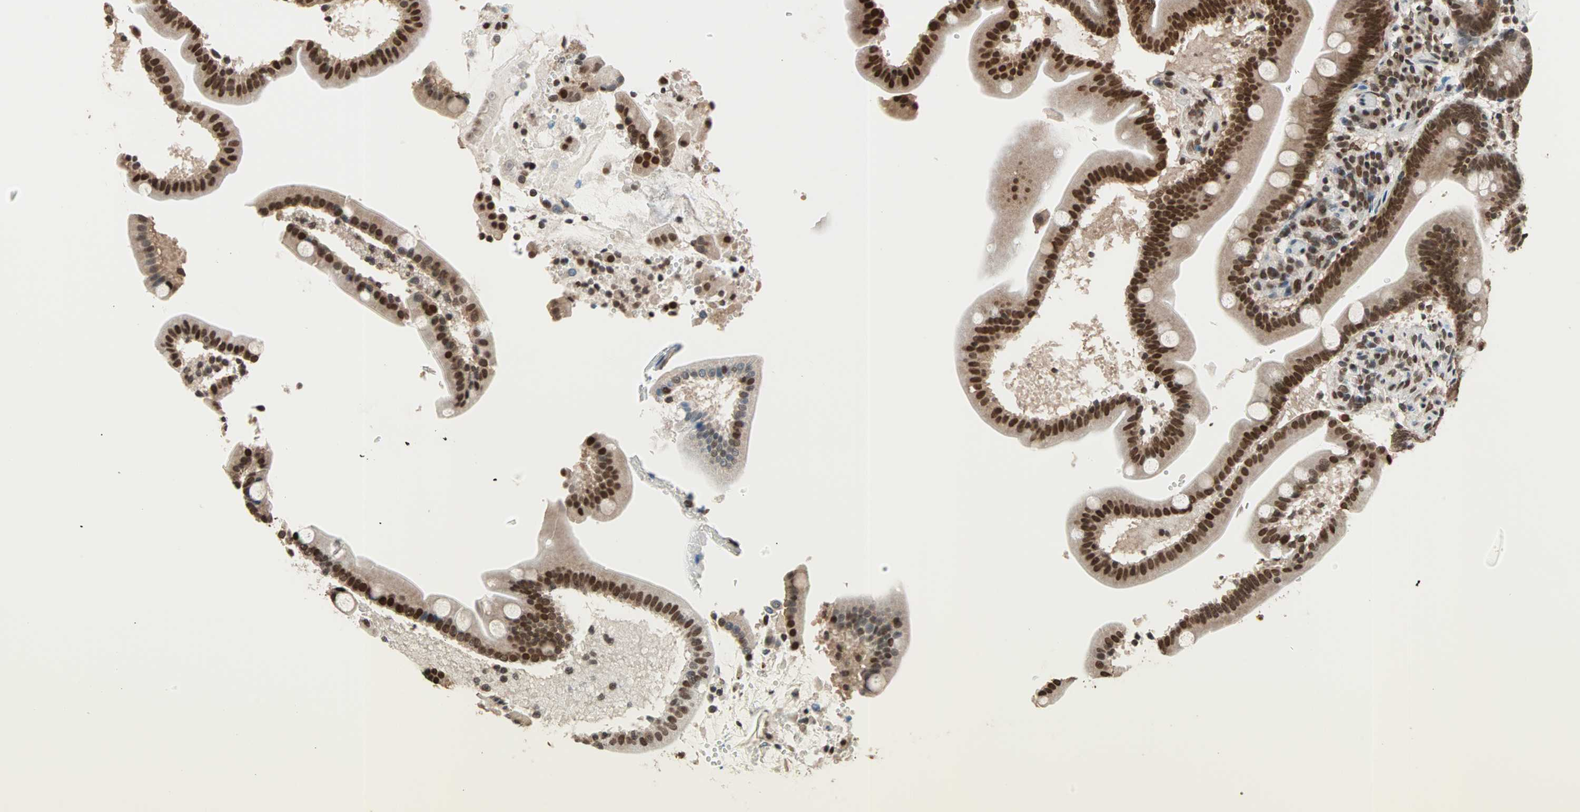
{"staining": {"intensity": "strong", "quantity": ">75%", "location": "nuclear"}, "tissue": "duodenum", "cell_type": "Glandular cells", "image_type": "normal", "snomed": [{"axis": "morphology", "description": "Normal tissue, NOS"}, {"axis": "topography", "description": "Duodenum"}], "caption": "This image reveals IHC staining of benign human duodenum, with high strong nuclear staining in approximately >75% of glandular cells.", "gene": "DAZAP1", "patient": {"sex": "male", "age": 54}}